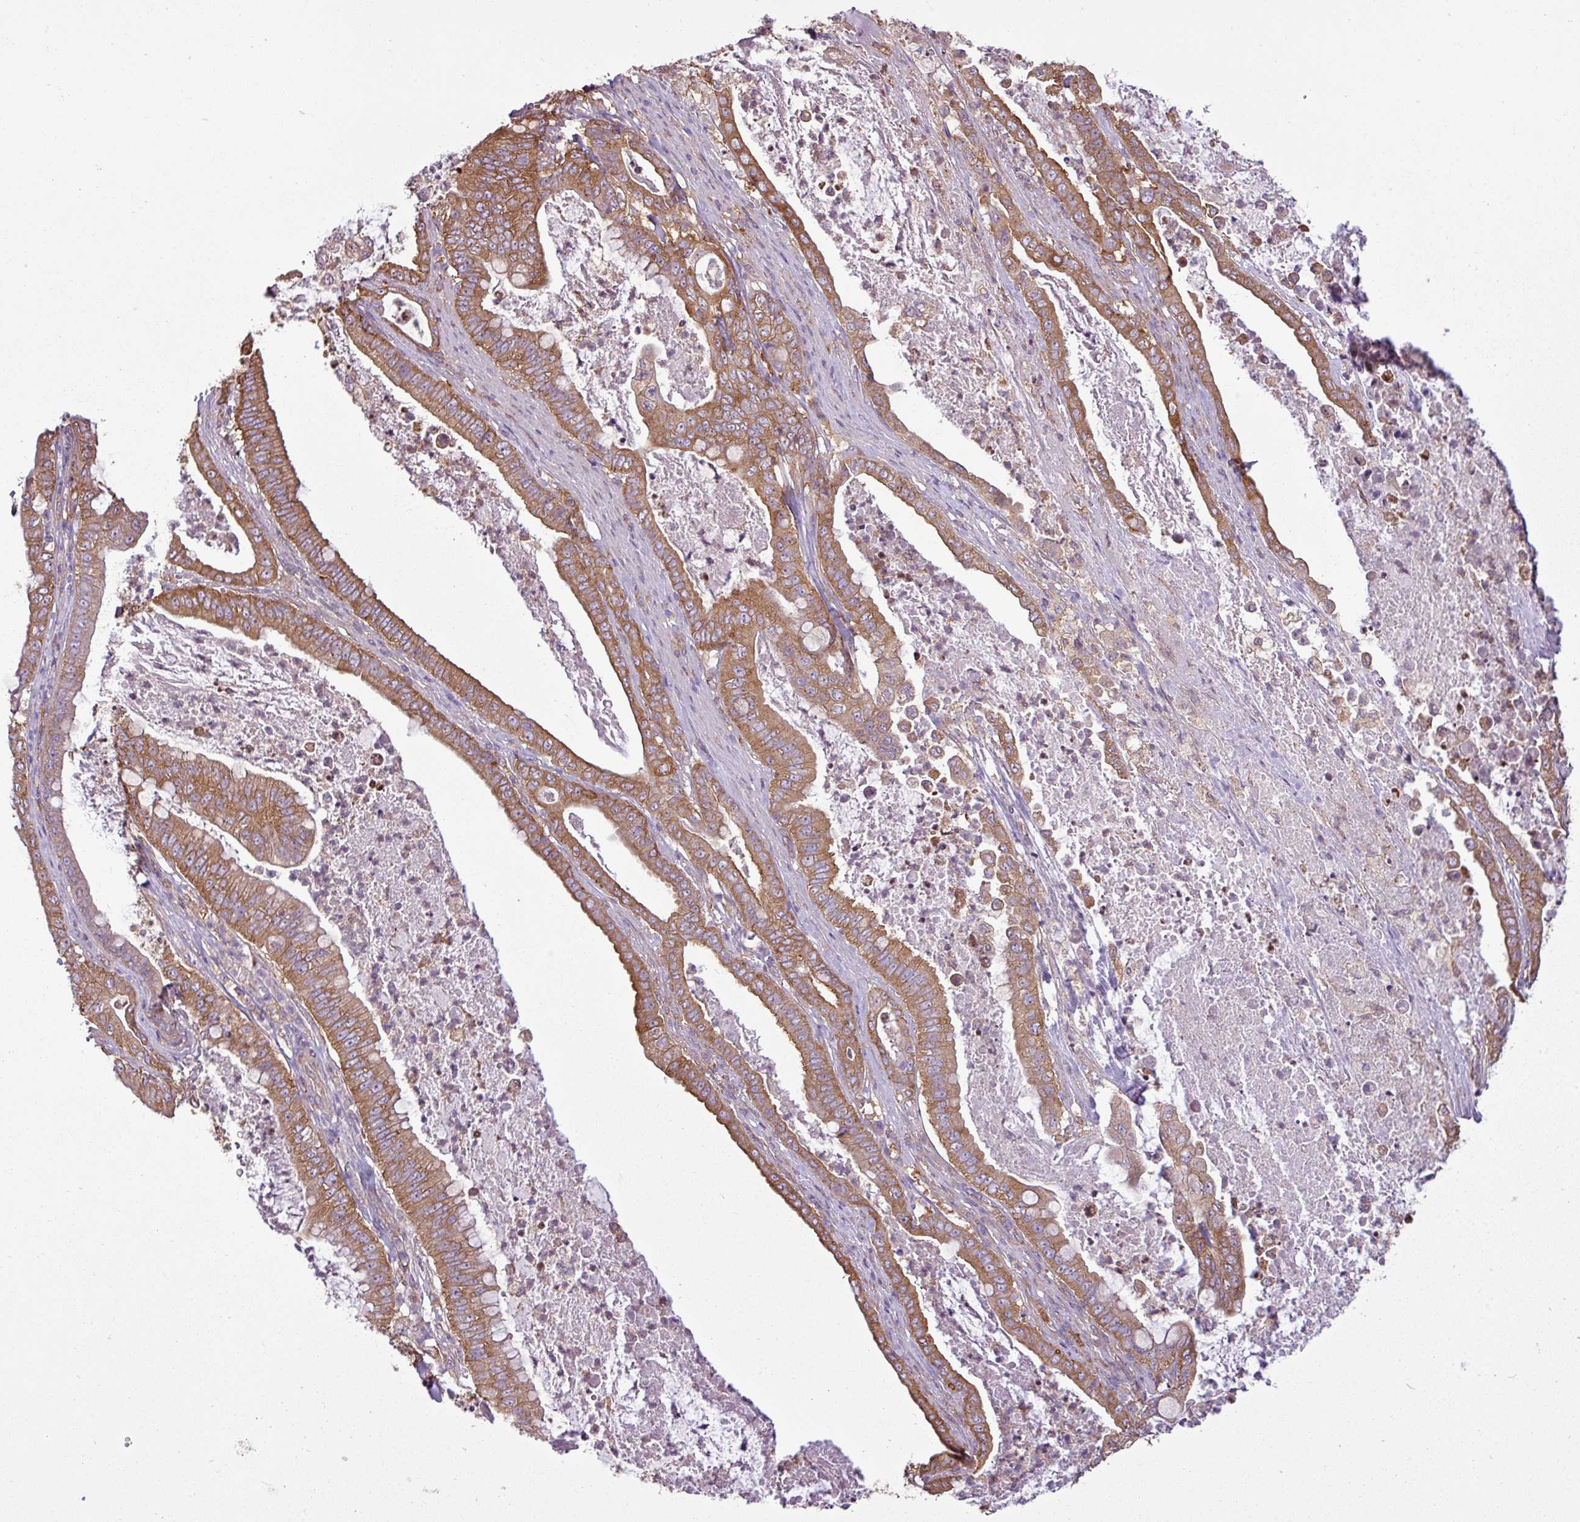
{"staining": {"intensity": "moderate", "quantity": ">75%", "location": "cytoplasmic/membranous"}, "tissue": "pancreatic cancer", "cell_type": "Tumor cells", "image_type": "cancer", "snomed": [{"axis": "morphology", "description": "Adenocarcinoma, NOS"}, {"axis": "topography", "description": "Pancreas"}], "caption": "An IHC photomicrograph of neoplastic tissue is shown. Protein staining in brown shows moderate cytoplasmic/membranous positivity in adenocarcinoma (pancreatic) within tumor cells.", "gene": "PACSIN2", "patient": {"sex": "male", "age": 71}}